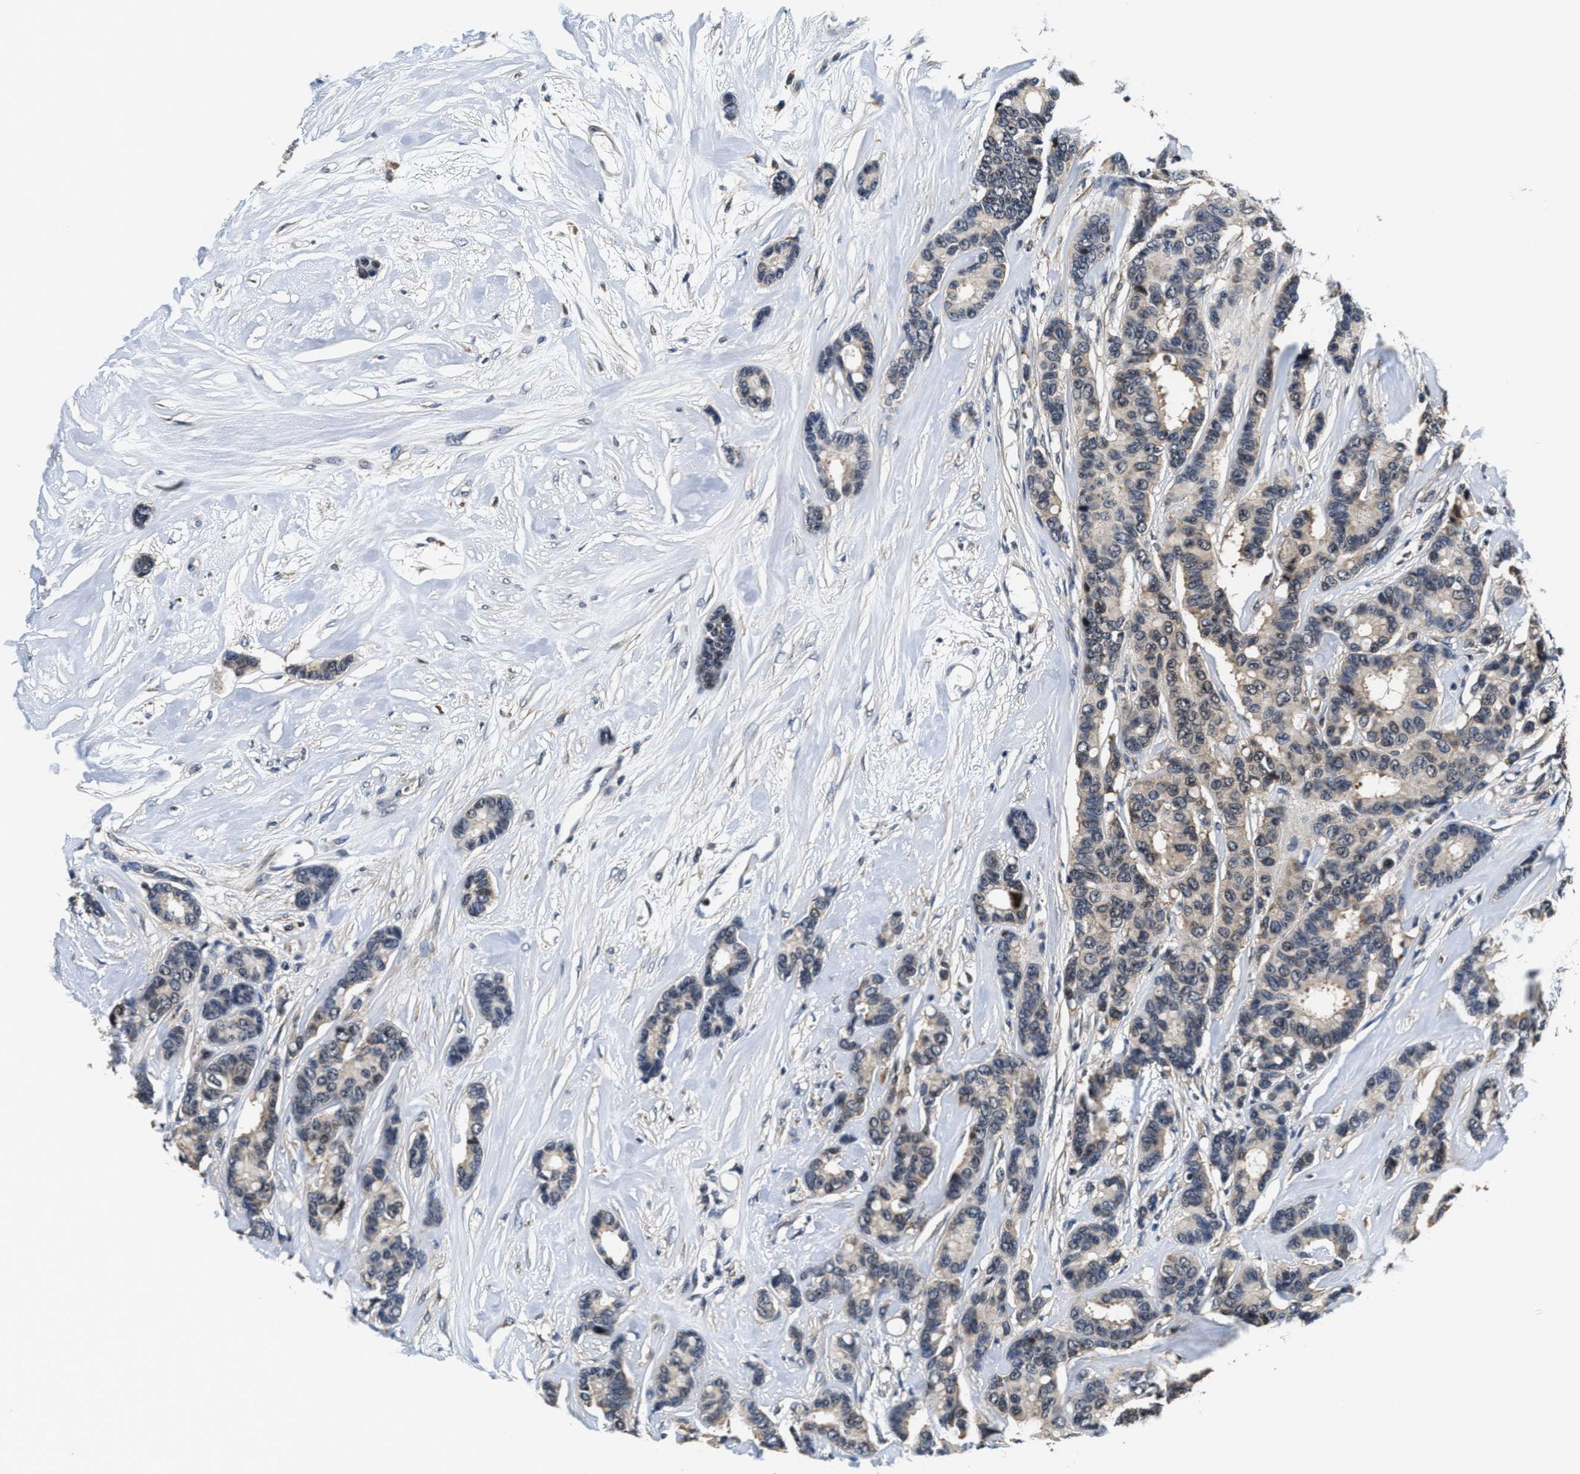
{"staining": {"intensity": "weak", "quantity": "<25%", "location": "cytoplasmic/membranous"}, "tissue": "breast cancer", "cell_type": "Tumor cells", "image_type": "cancer", "snomed": [{"axis": "morphology", "description": "Duct carcinoma"}, {"axis": "topography", "description": "Breast"}], "caption": "The IHC histopathology image has no significant positivity in tumor cells of breast cancer tissue.", "gene": "PHPT1", "patient": {"sex": "female", "age": 87}}